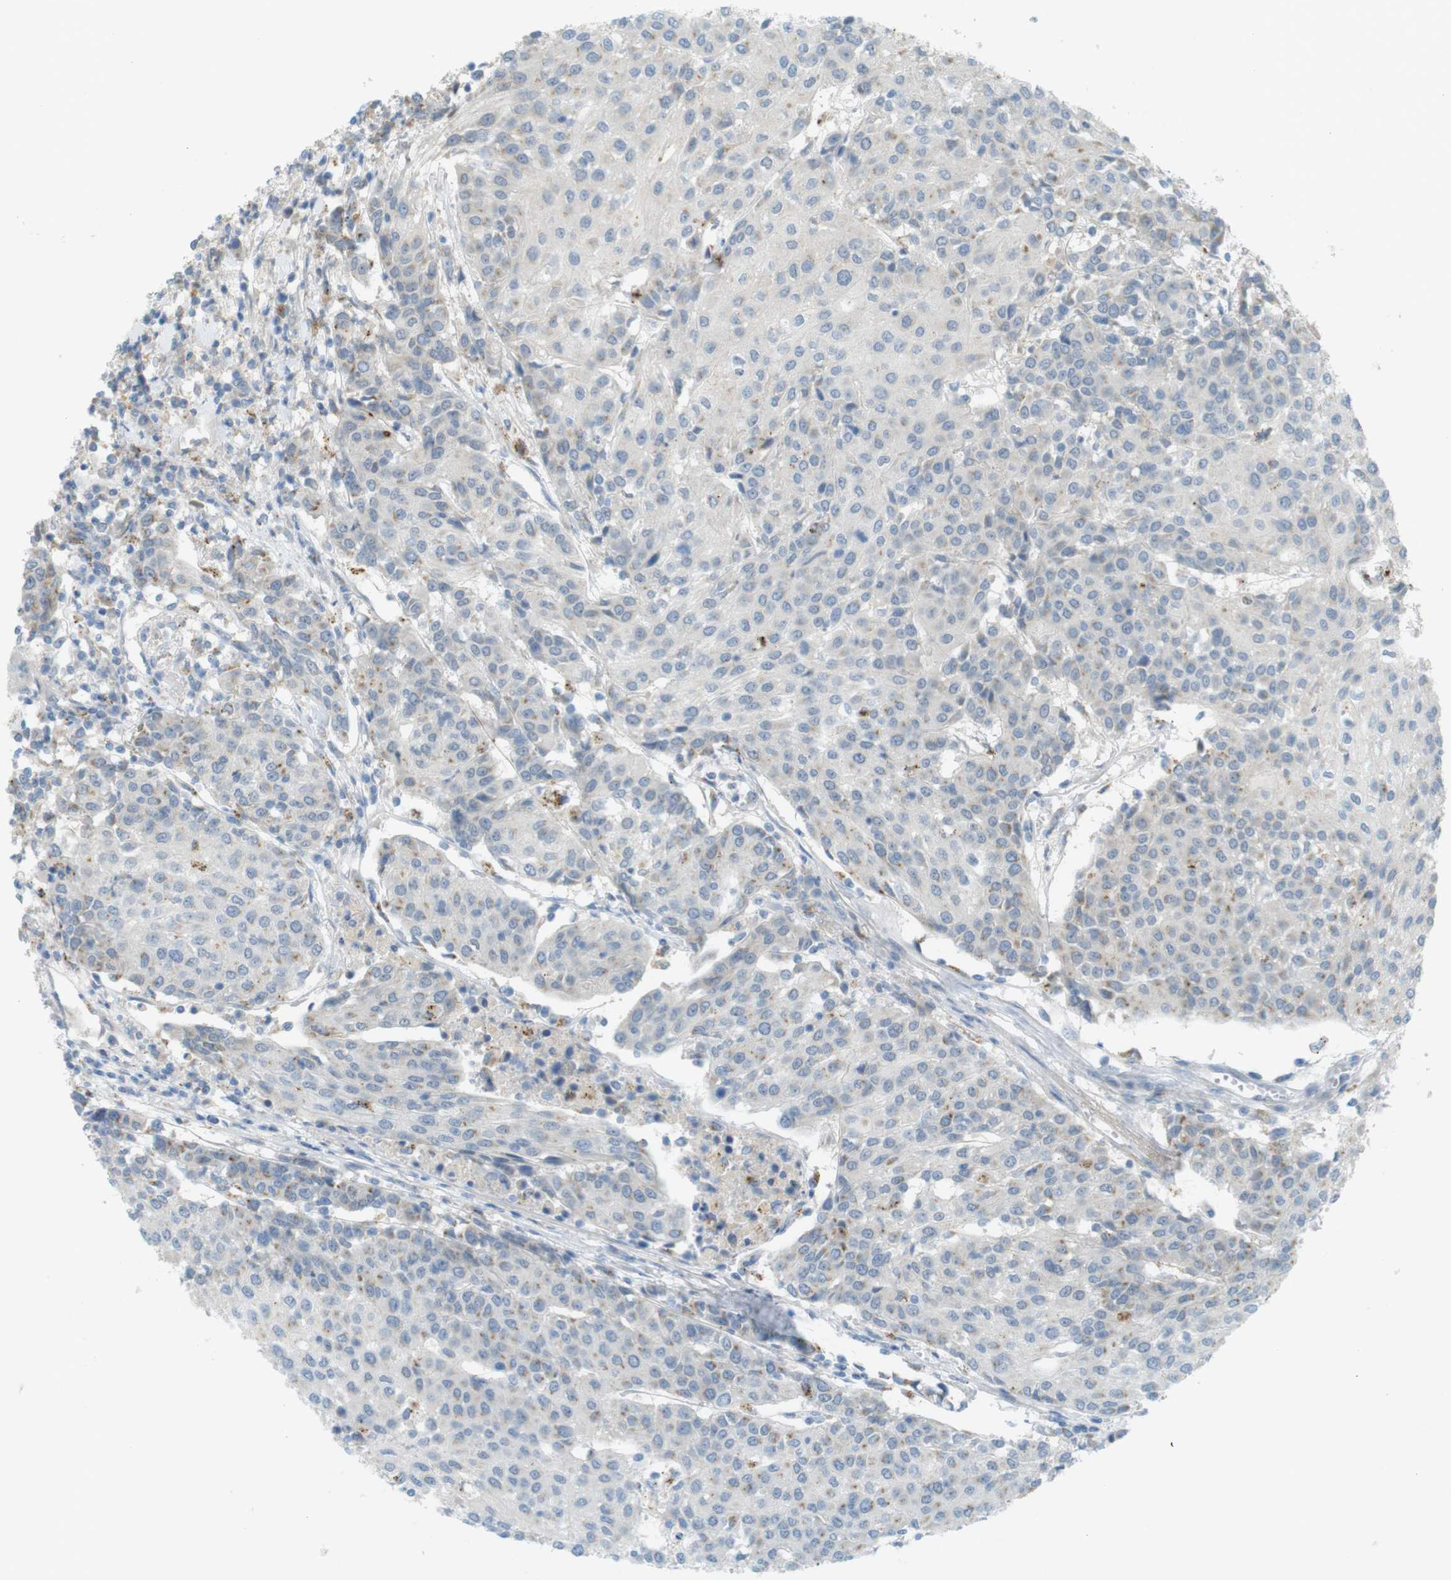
{"staining": {"intensity": "weak", "quantity": "25%-75%", "location": "cytoplasmic/membranous"}, "tissue": "urothelial cancer", "cell_type": "Tumor cells", "image_type": "cancer", "snomed": [{"axis": "morphology", "description": "Urothelial carcinoma, High grade"}, {"axis": "topography", "description": "Urinary bladder"}], "caption": "Urothelial cancer stained with a brown dye displays weak cytoplasmic/membranous positive positivity in approximately 25%-75% of tumor cells.", "gene": "UGT8", "patient": {"sex": "female", "age": 85}}